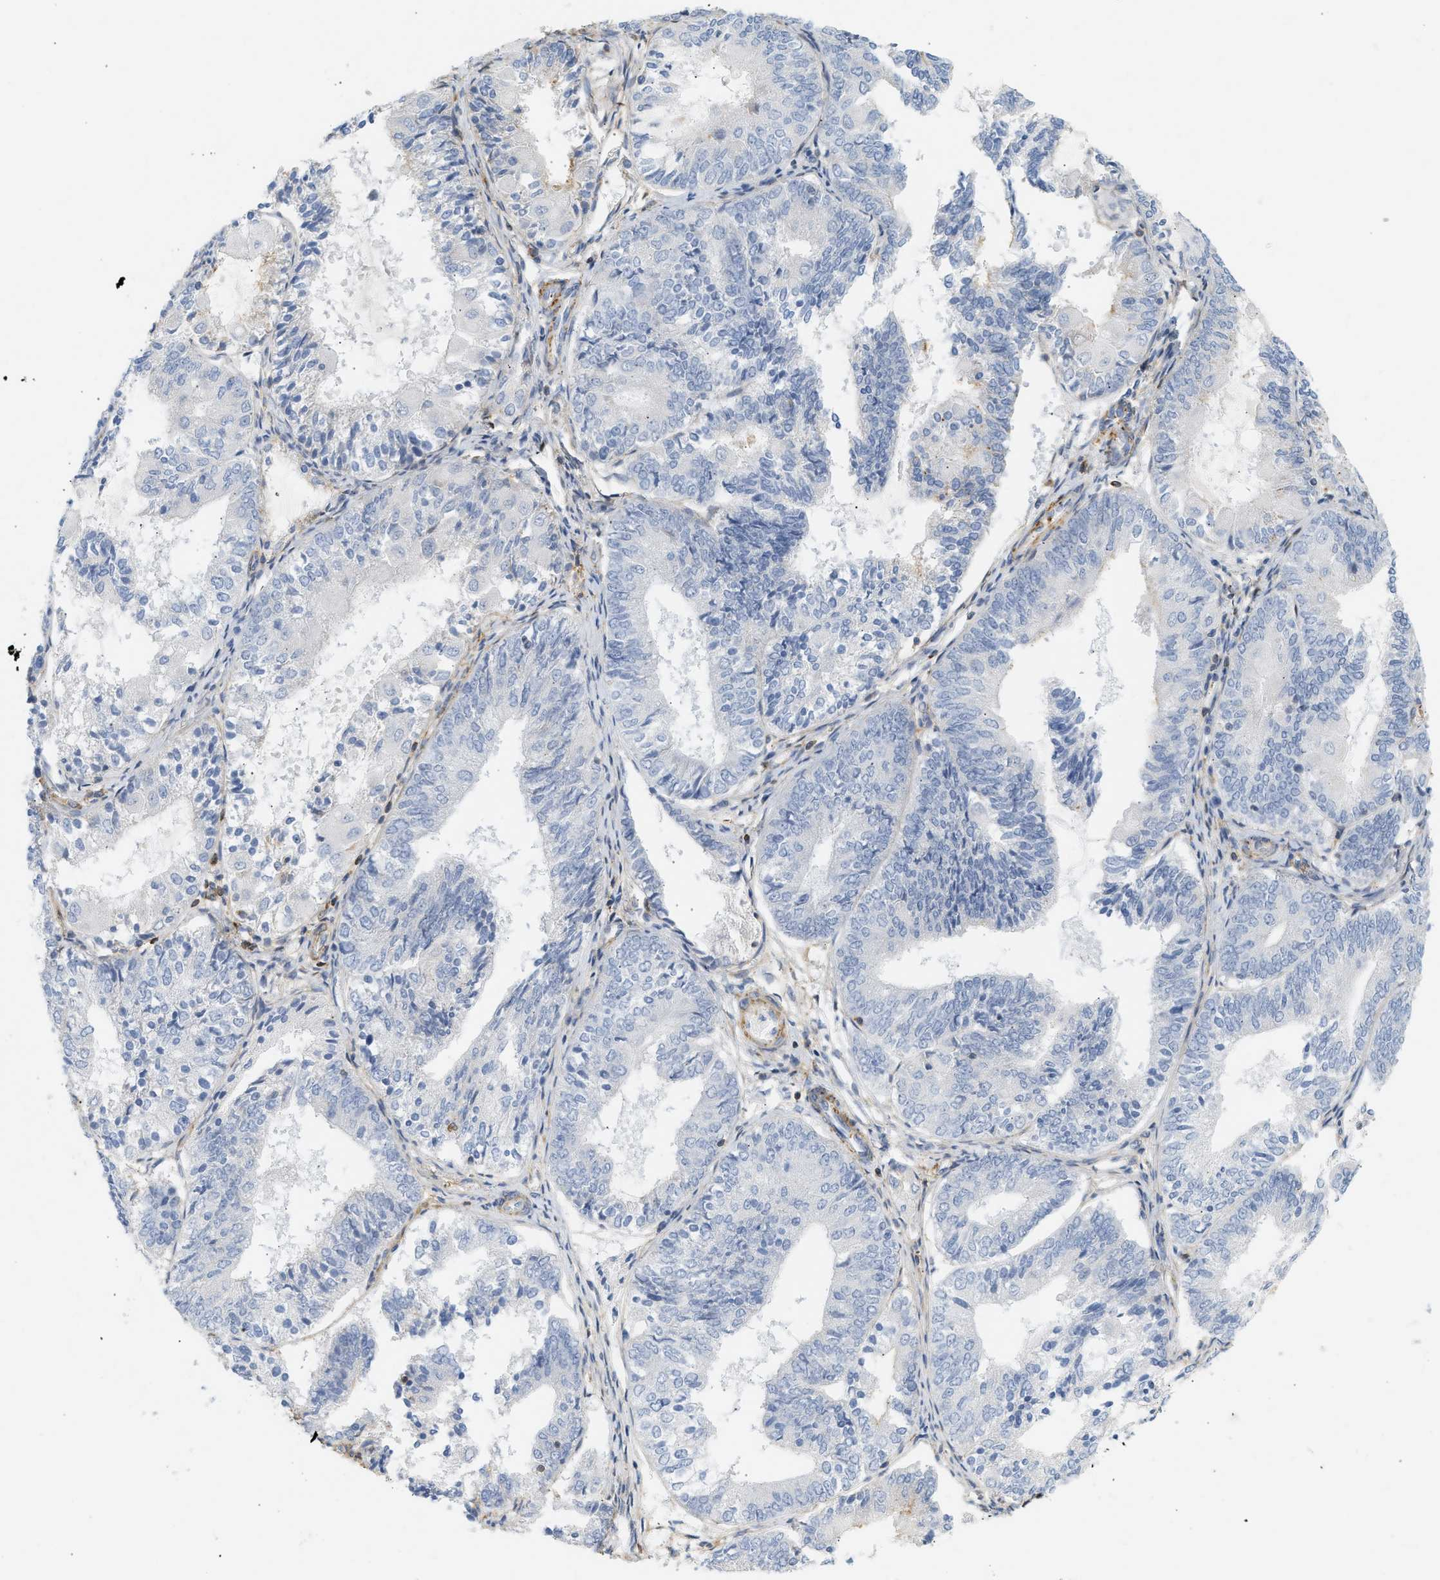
{"staining": {"intensity": "negative", "quantity": "none", "location": "none"}, "tissue": "endometrial cancer", "cell_type": "Tumor cells", "image_type": "cancer", "snomed": [{"axis": "morphology", "description": "Adenocarcinoma, NOS"}, {"axis": "topography", "description": "Endometrium"}], "caption": "Immunohistochemistry (IHC) of human endometrial cancer displays no expression in tumor cells.", "gene": "BVES", "patient": {"sex": "female", "age": 81}}